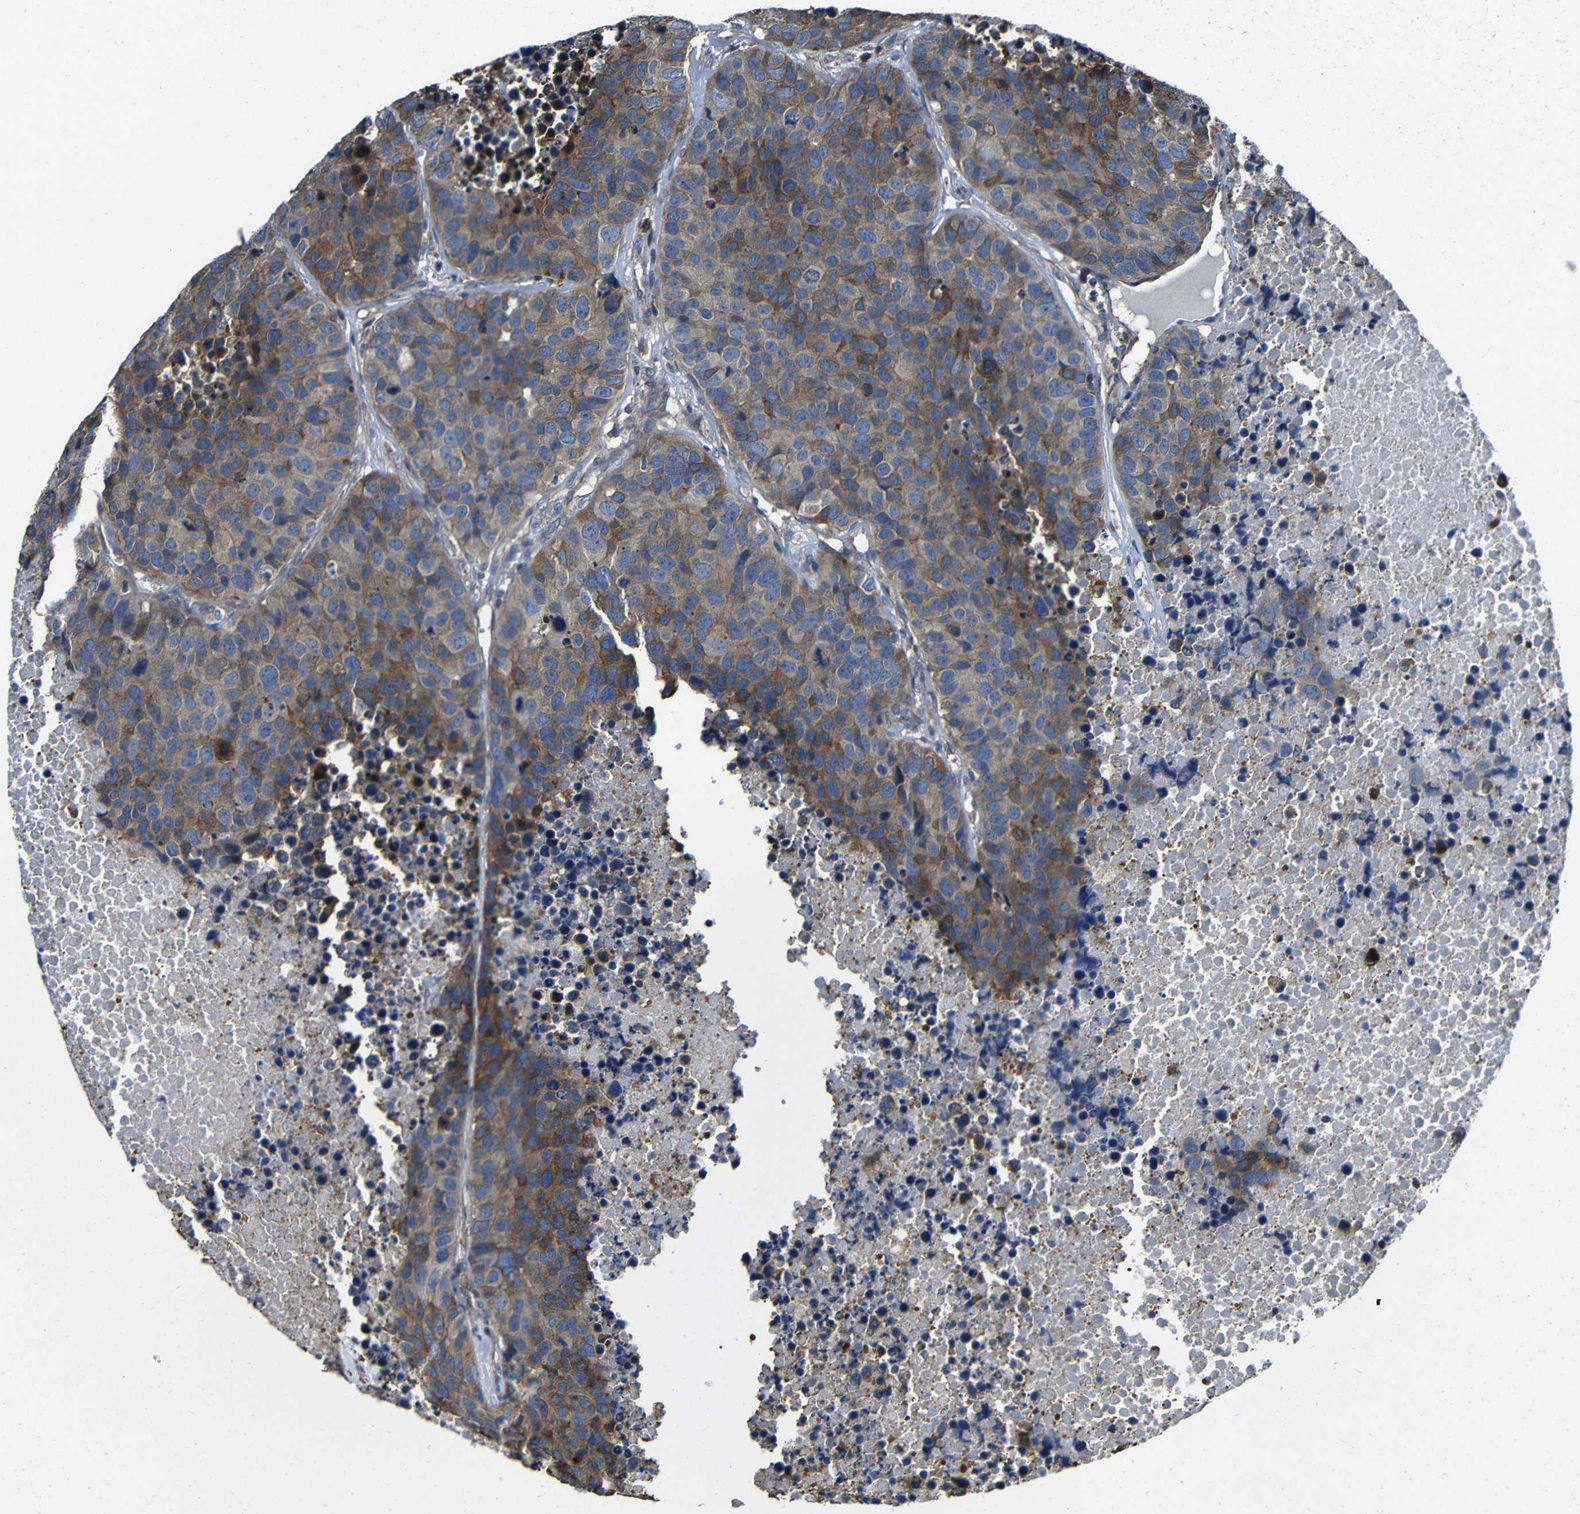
{"staining": {"intensity": "moderate", "quantity": ">75%", "location": "cytoplasmic/membranous"}, "tissue": "carcinoid", "cell_type": "Tumor cells", "image_type": "cancer", "snomed": [{"axis": "morphology", "description": "Carcinoid, malignant, NOS"}, {"axis": "topography", "description": "Lung"}], "caption": "About >75% of tumor cells in human carcinoid reveal moderate cytoplasmic/membranous protein expression as visualized by brown immunohistochemical staining.", "gene": "GDI1", "patient": {"sex": "male", "age": 60}}